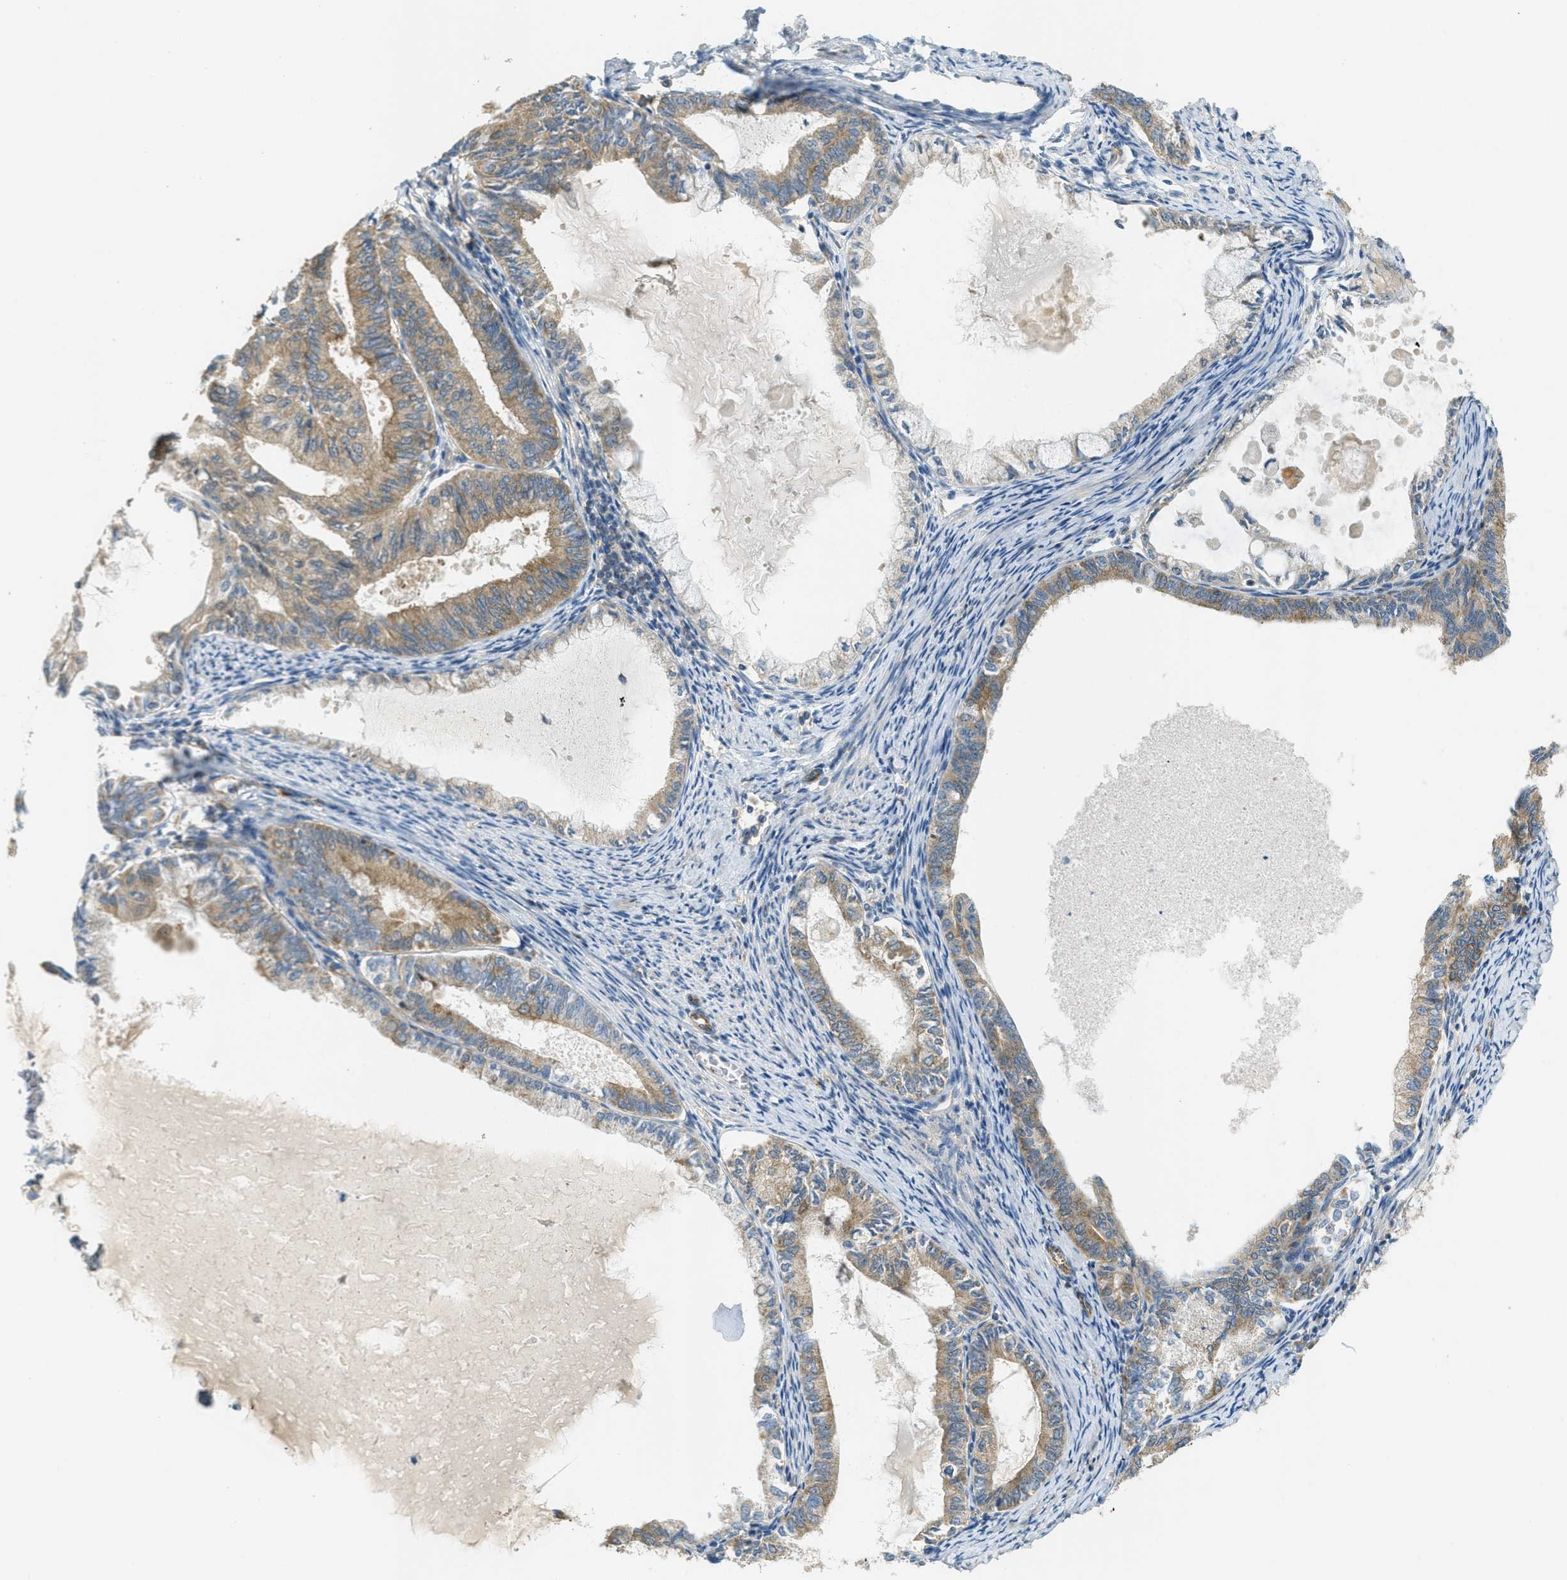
{"staining": {"intensity": "moderate", "quantity": ">75%", "location": "cytoplasmic/membranous"}, "tissue": "endometrial cancer", "cell_type": "Tumor cells", "image_type": "cancer", "snomed": [{"axis": "morphology", "description": "Adenocarcinoma, NOS"}, {"axis": "topography", "description": "Endometrium"}], "caption": "Immunohistochemical staining of endometrial cancer (adenocarcinoma) reveals medium levels of moderate cytoplasmic/membranous positivity in about >75% of tumor cells. Ihc stains the protein in brown and the nuclei are stained blue.", "gene": "JCAD", "patient": {"sex": "female", "age": 86}}